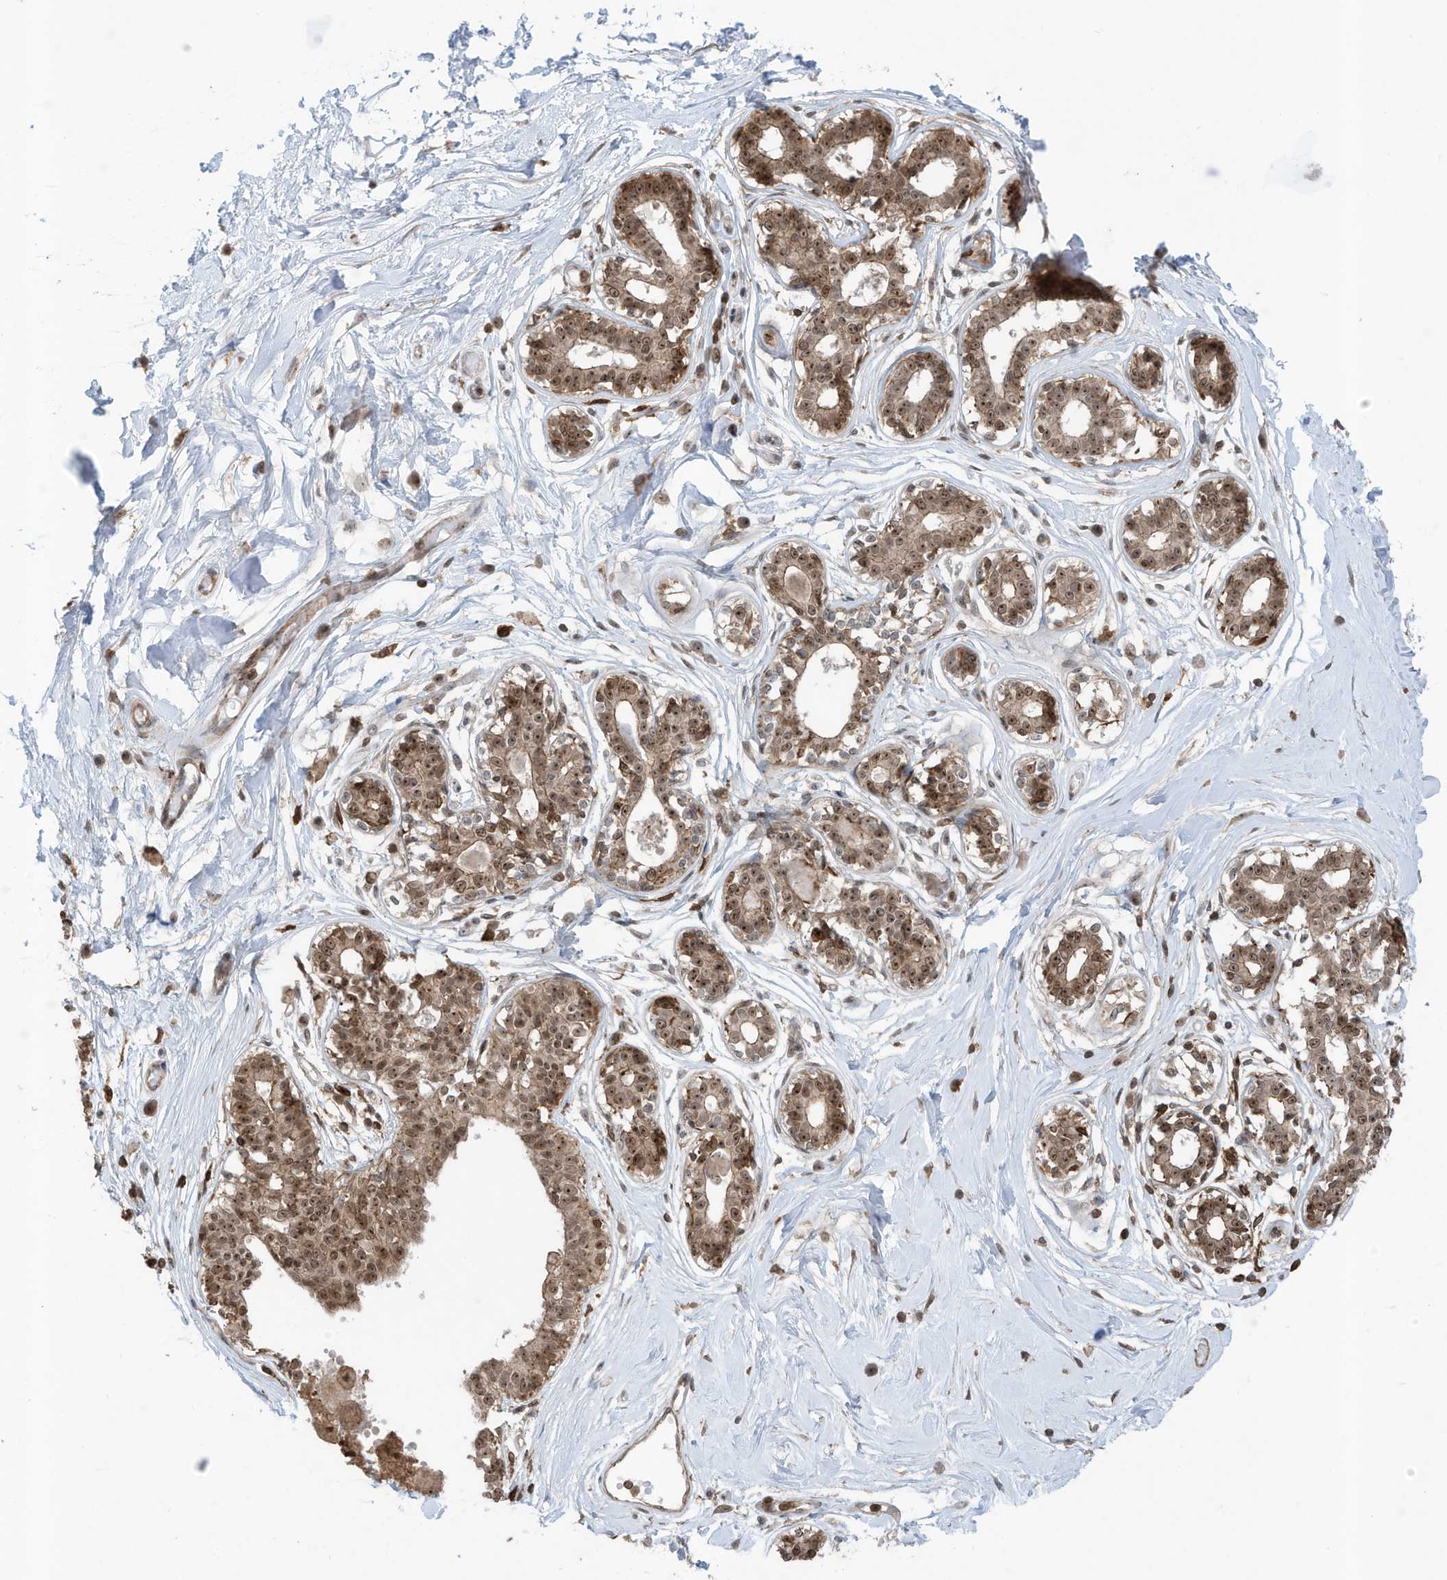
{"staining": {"intensity": "negative", "quantity": "none", "location": "none"}, "tissue": "breast", "cell_type": "Adipocytes", "image_type": "normal", "snomed": [{"axis": "morphology", "description": "Normal tissue, NOS"}, {"axis": "topography", "description": "Breast"}], "caption": "Histopathology image shows no significant protein positivity in adipocytes of normal breast. (DAB (3,3'-diaminobenzidine) immunohistochemistry visualized using brightfield microscopy, high magnification).", "gene": "REPIN1", "patient": {"sex": "female", "age": 45}}